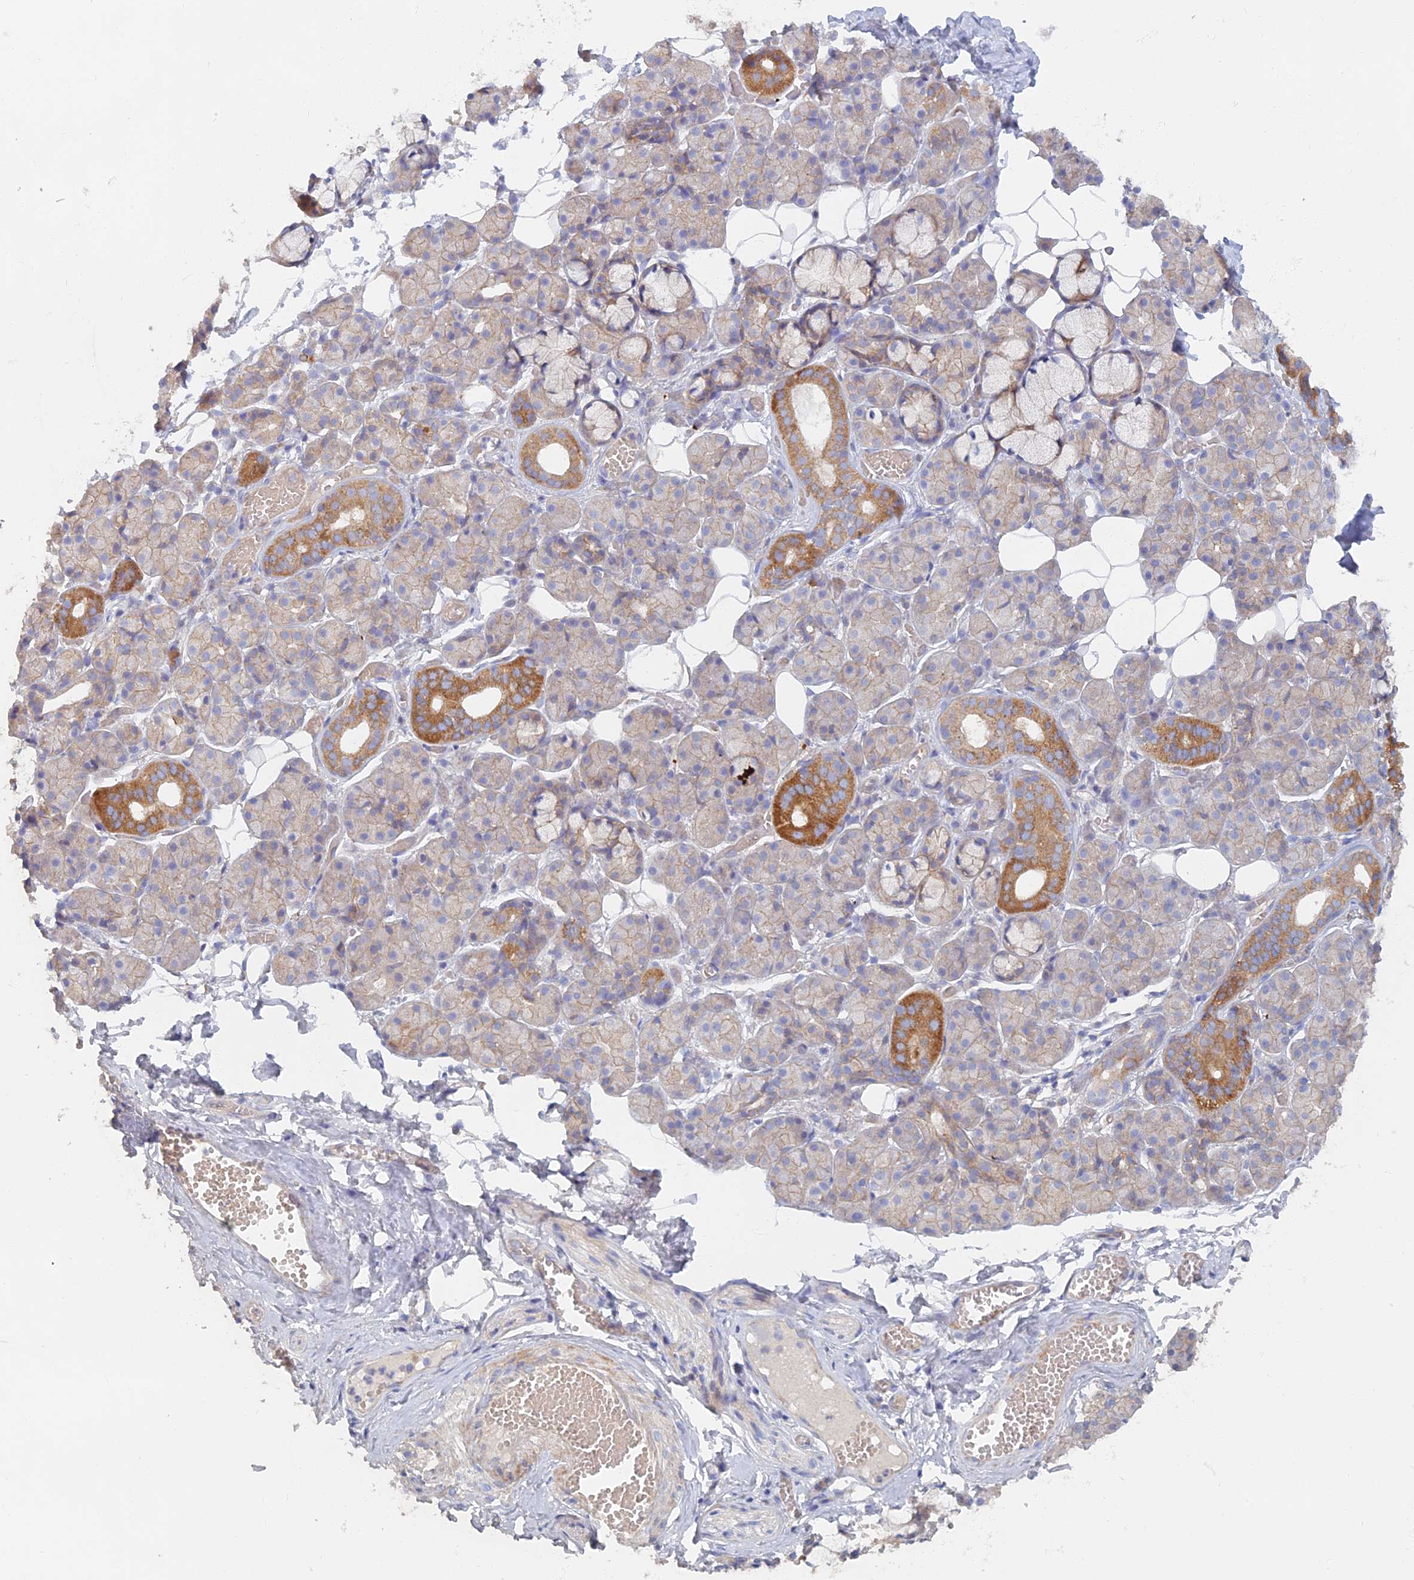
{"staining": {"intensity": "moderate", "quantity": "<25%", "location": "cytoplasmic/membranous"}, "tissue": "salivary gland", "cell_type": "Glandular cells", "image_type": "normal", "snomed": [{"axis": "morphology", "description": "Normal tissue, NOS"}, {"axis": "topography", "description": "Salivary gland"}], "caption": "Immunohistochemical staining of normal human salivary gland demonstrates <25% levels of moderate cytoplasmic/membranous protein positivity in about <25% of glandular cells.", "gene": "TMEM44", "patient": {"sex": "male", "age": 63}}